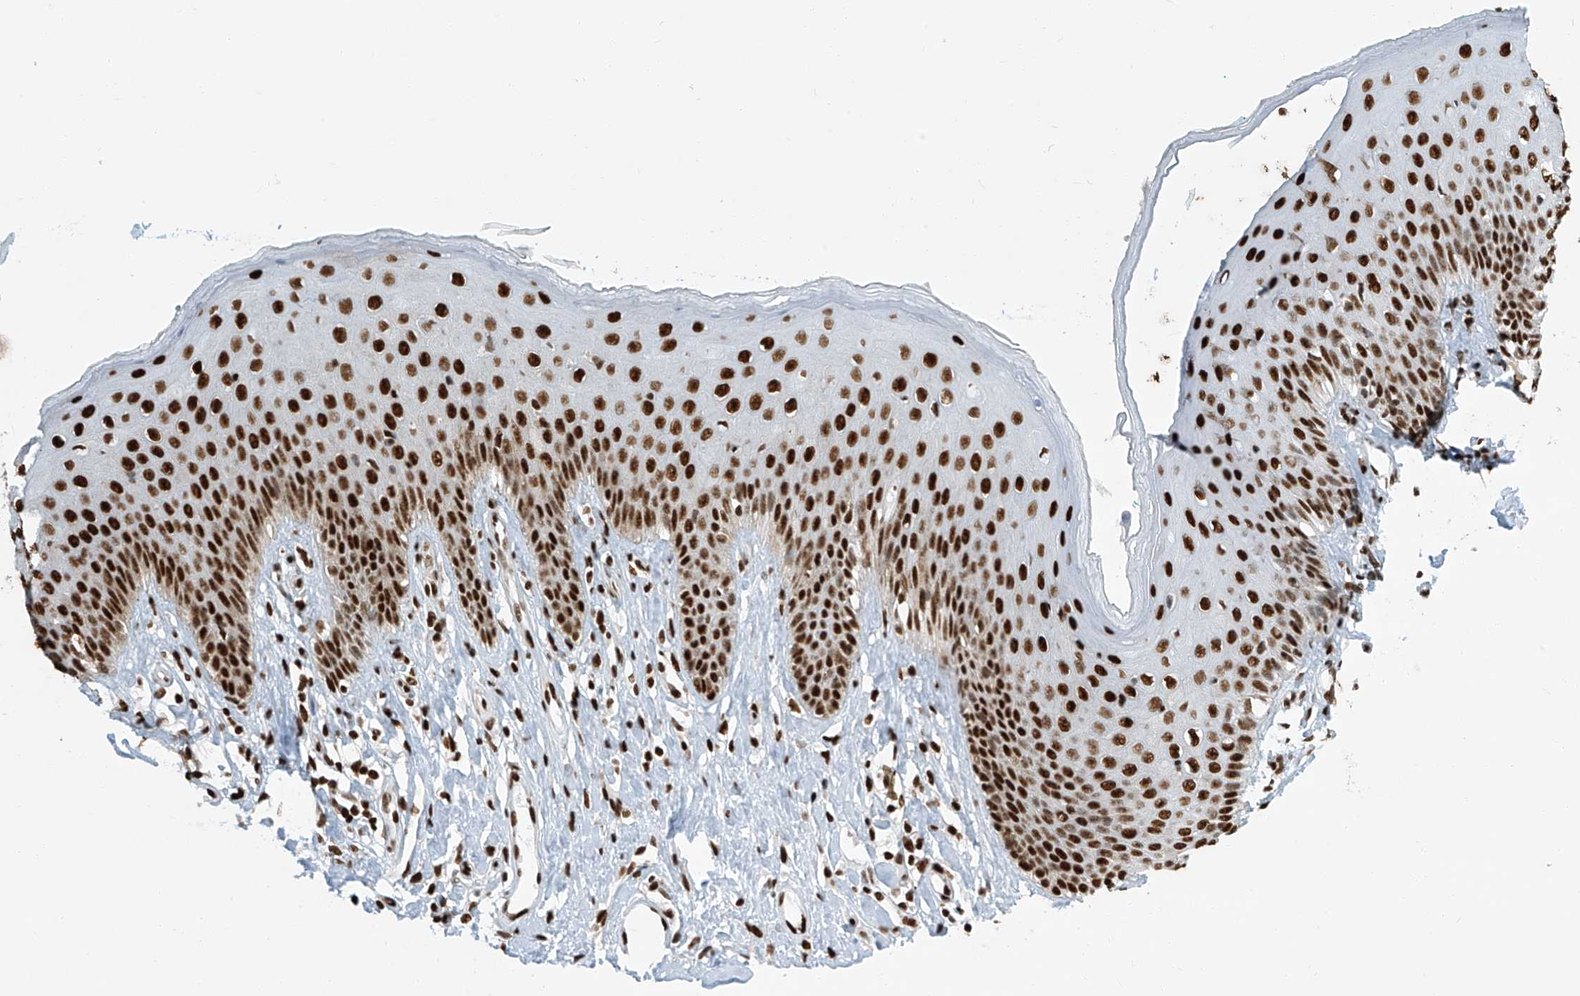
{"staining": {"intensity": "strong", "quantity": ">75%", "location": "nuclear"}, "tissue": "skin", "cell_type": "Epidermal cells", "image_type": "normal", "snomed": [{"axis": "morphology", "description": "Normal tissue, NOS"}, {"axis": "morphology", "description": "Squamous cell carcinoma, NOS"}, {"axis": "topography", "description": "Vulva"}], "caption": "Immunohistochemistry (IHC) (DAB (3,3'-diaminobenzidine)) staining of normal skin exhibits strong nuclear protein staining in approximately >75% of epidermal cells.", "gene": "ENSG00000257390", "patient": {"sex": "female", "age": 85}}